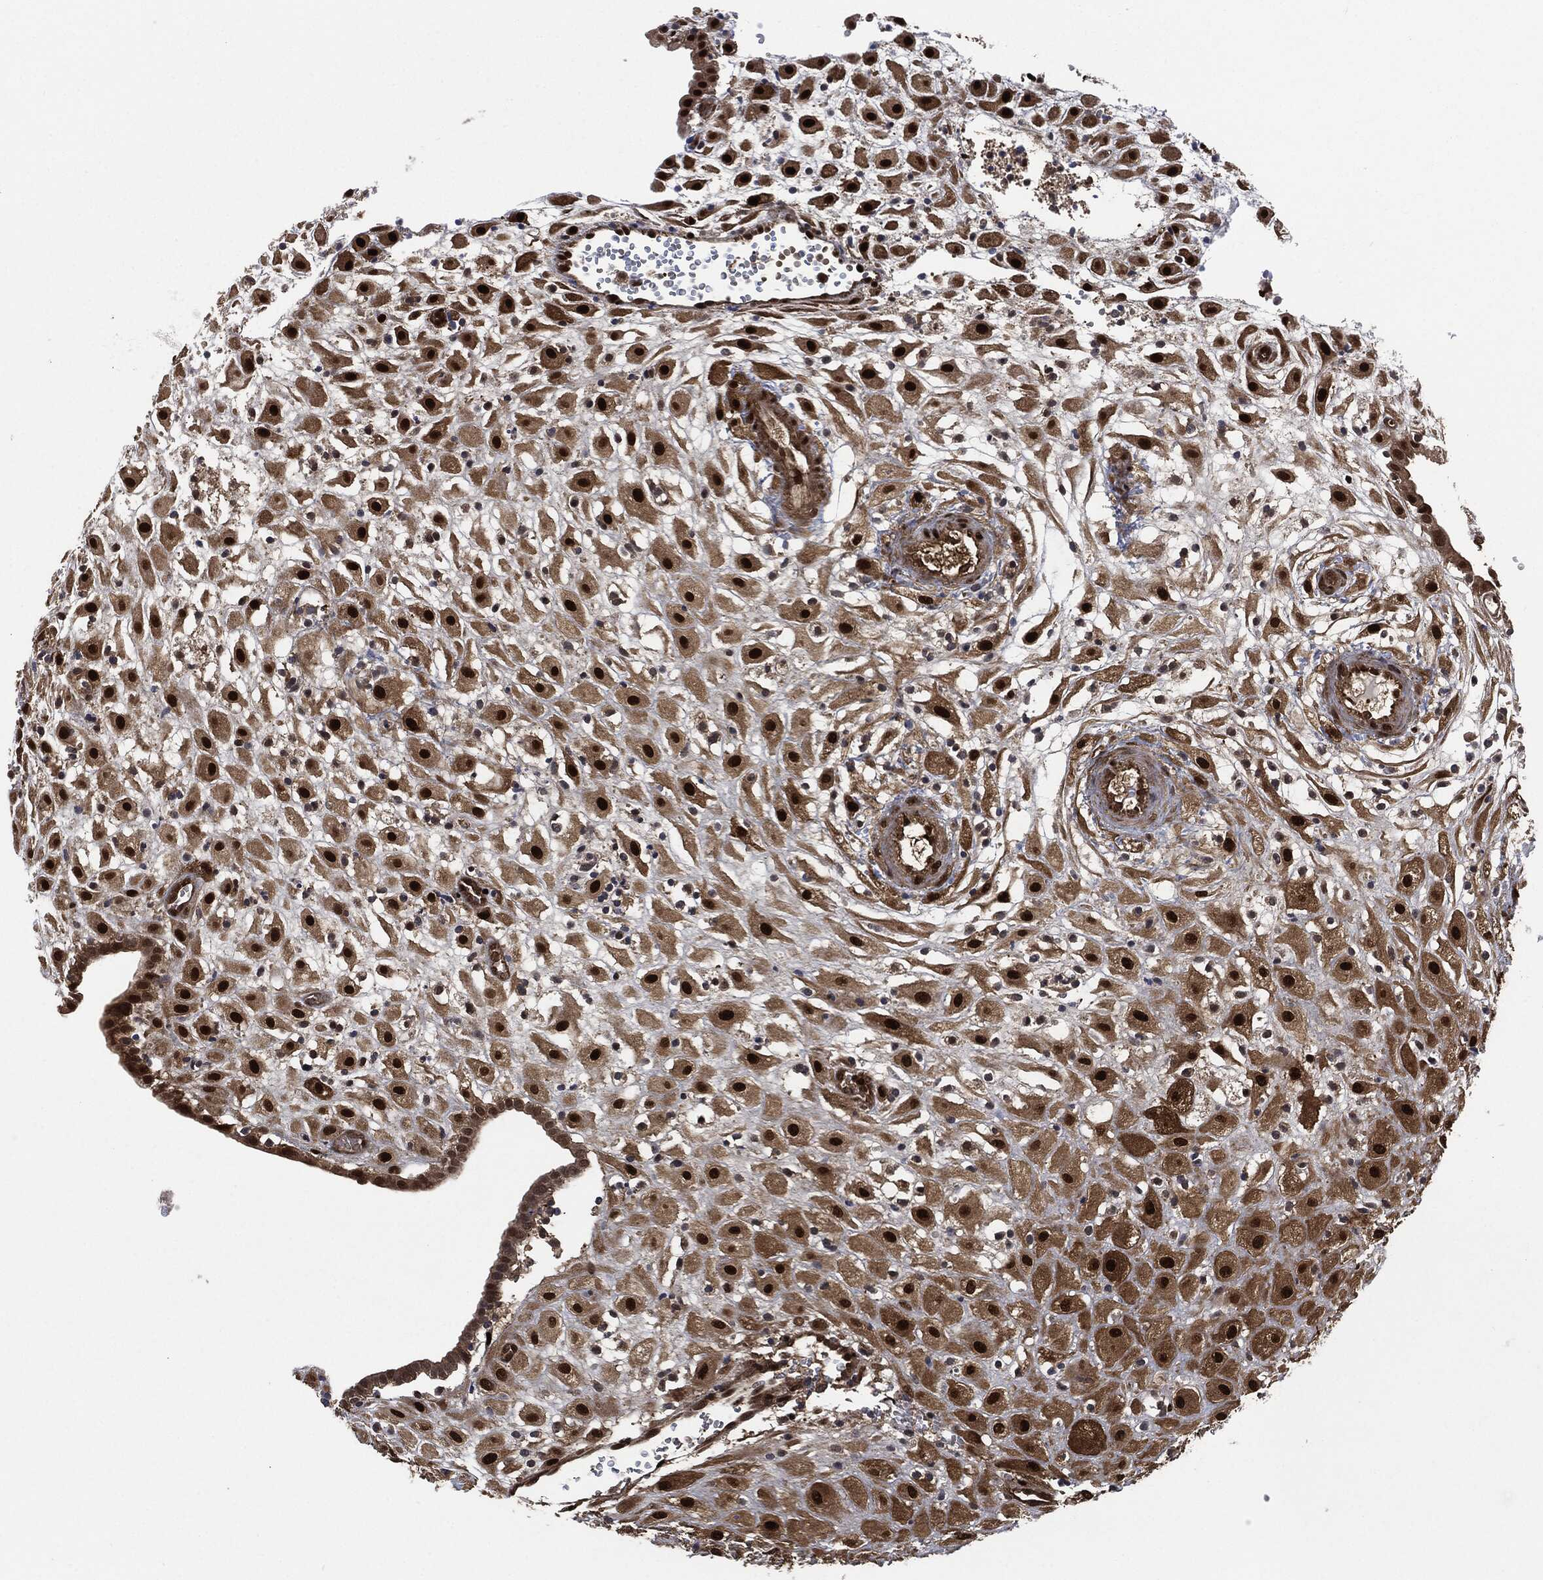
{"staining": {"intensity": "strong", "quantity": ">75%", "location": "nuclear"}, "tissue": "placenta", "cell_type": "Decidual cells", "image_type": "normal", "snomed": [{"axis": "morphology", "description": "Normal tissue, NOS"}, {"axis": "topography", "description": "Placenta"}], "caption": "Immunohistochemistry photomicrograph of benign placenta: human placenta stained using immunohistochemistry exhibits high levels of strong protein expression localized specifically in the nuclear of decidual cells, appearing as a nuclear brown color.", "gene": "DCTN1", "patient": {"sex": "female", "age": 24}}